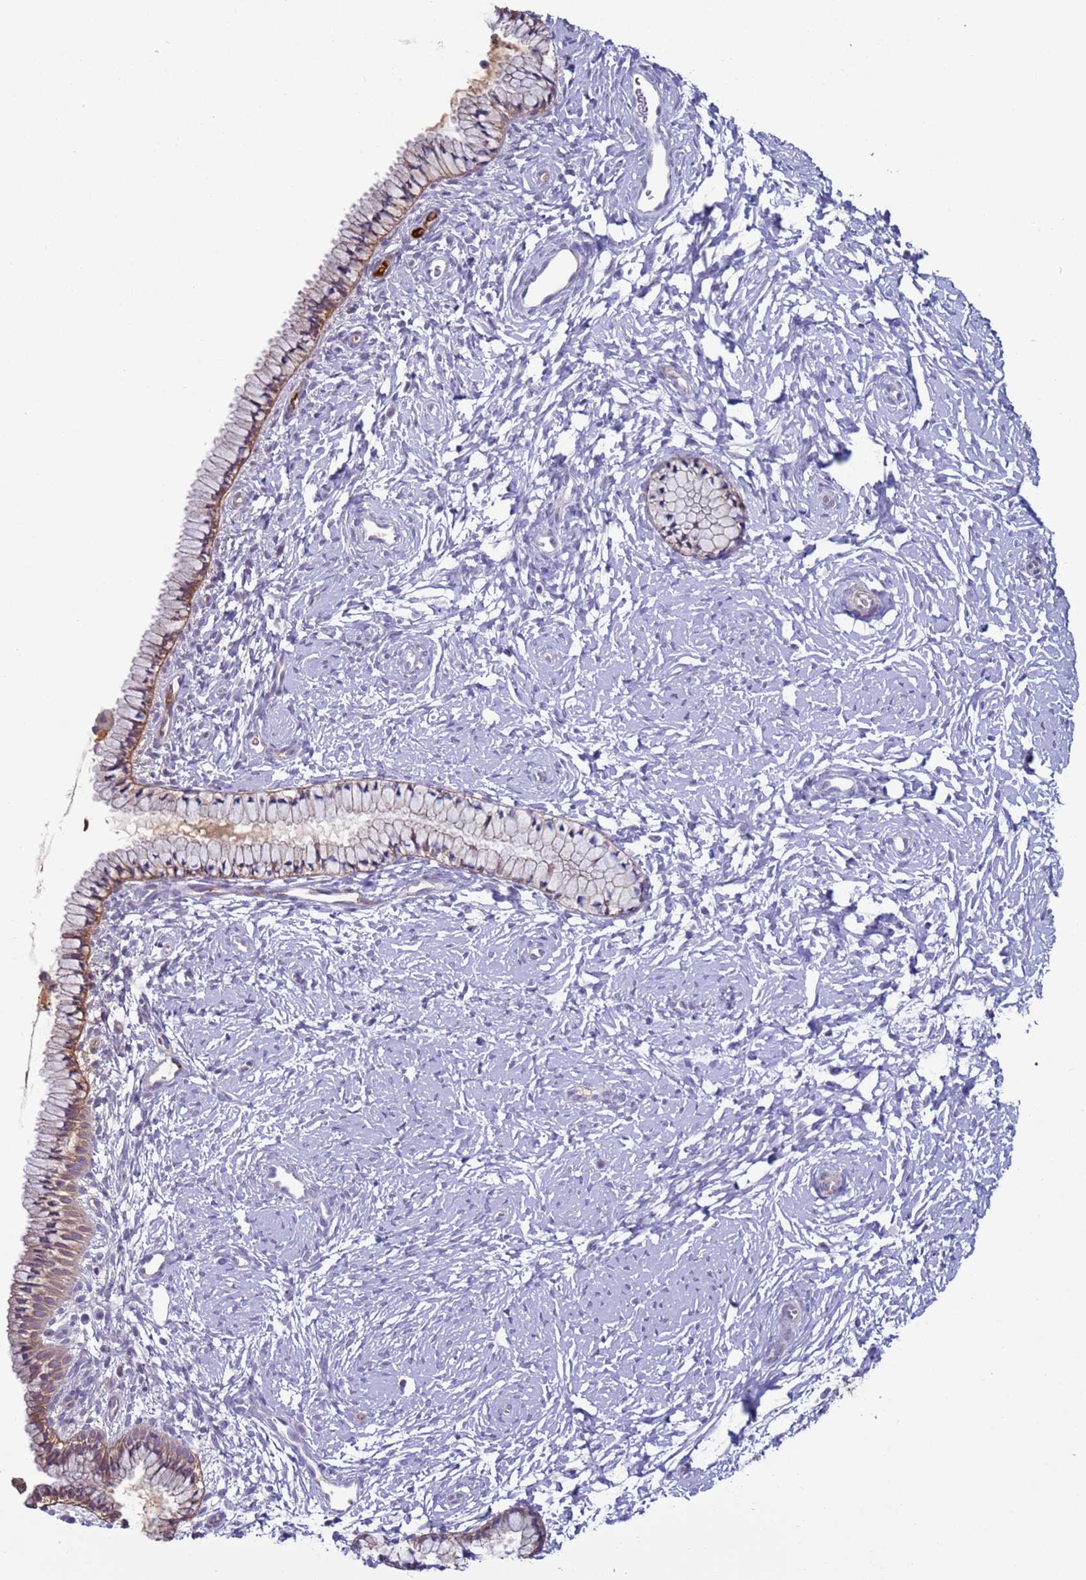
{"staining": {"intensity": "moderate", "quantity": ">75%", "location": "cytoplasmic/membranous"}, "tissue": "cervix", "cell_type": "Glandular cells", "image_type": "normal", "snomed": [{"axis": "morphology", "description": "Normal tissue, NOS"}, {"axis": "topography", "description": "Cervix"}], "caption": "Immunohistochemical staining of benign human cervix exhibits medium levels of moderate cytoplasmic/membranous expression in about >75% of glandular cells.", "gene": "NPAP1", "patient": {"sex": "female", "age": 33}}